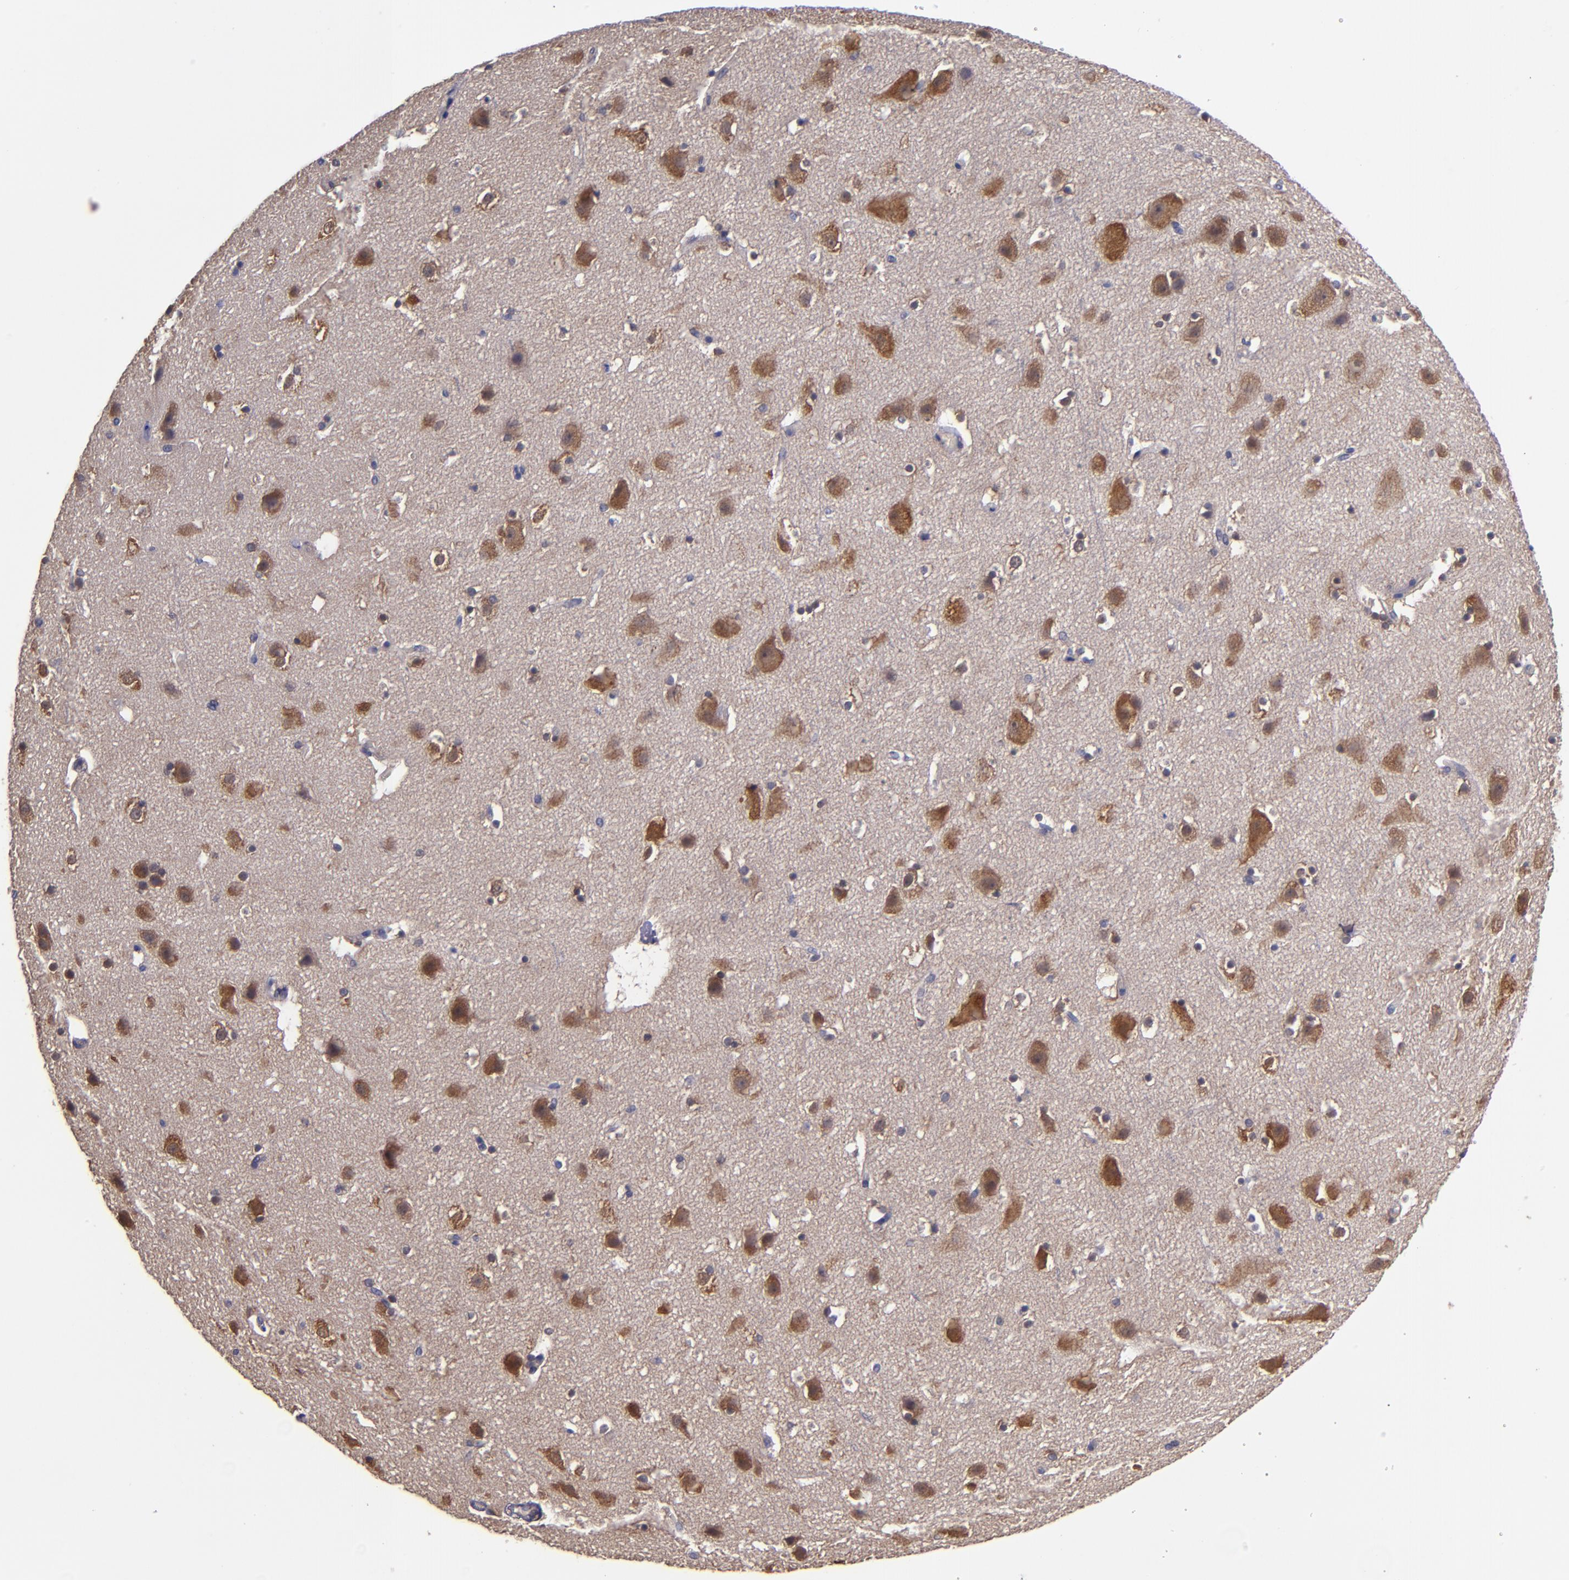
{"staining": {"intensity": "negative", "quantity": "none", "location": "none"}, "tissue": "cerebral cortex", "cell_type": "Endothelial cells", "image_type": "normal", "snomed": [{"axis": "morphology", "description": "Normal tissue, NOS"}, {"axis": "topography", "description": "Cerebral cortex"}], "caption": "Image shows no protein expression in endothelial cells of benign cerebral cortex.", "gene": "CARS1", "patient": {"sex": "male", "age": 45}}